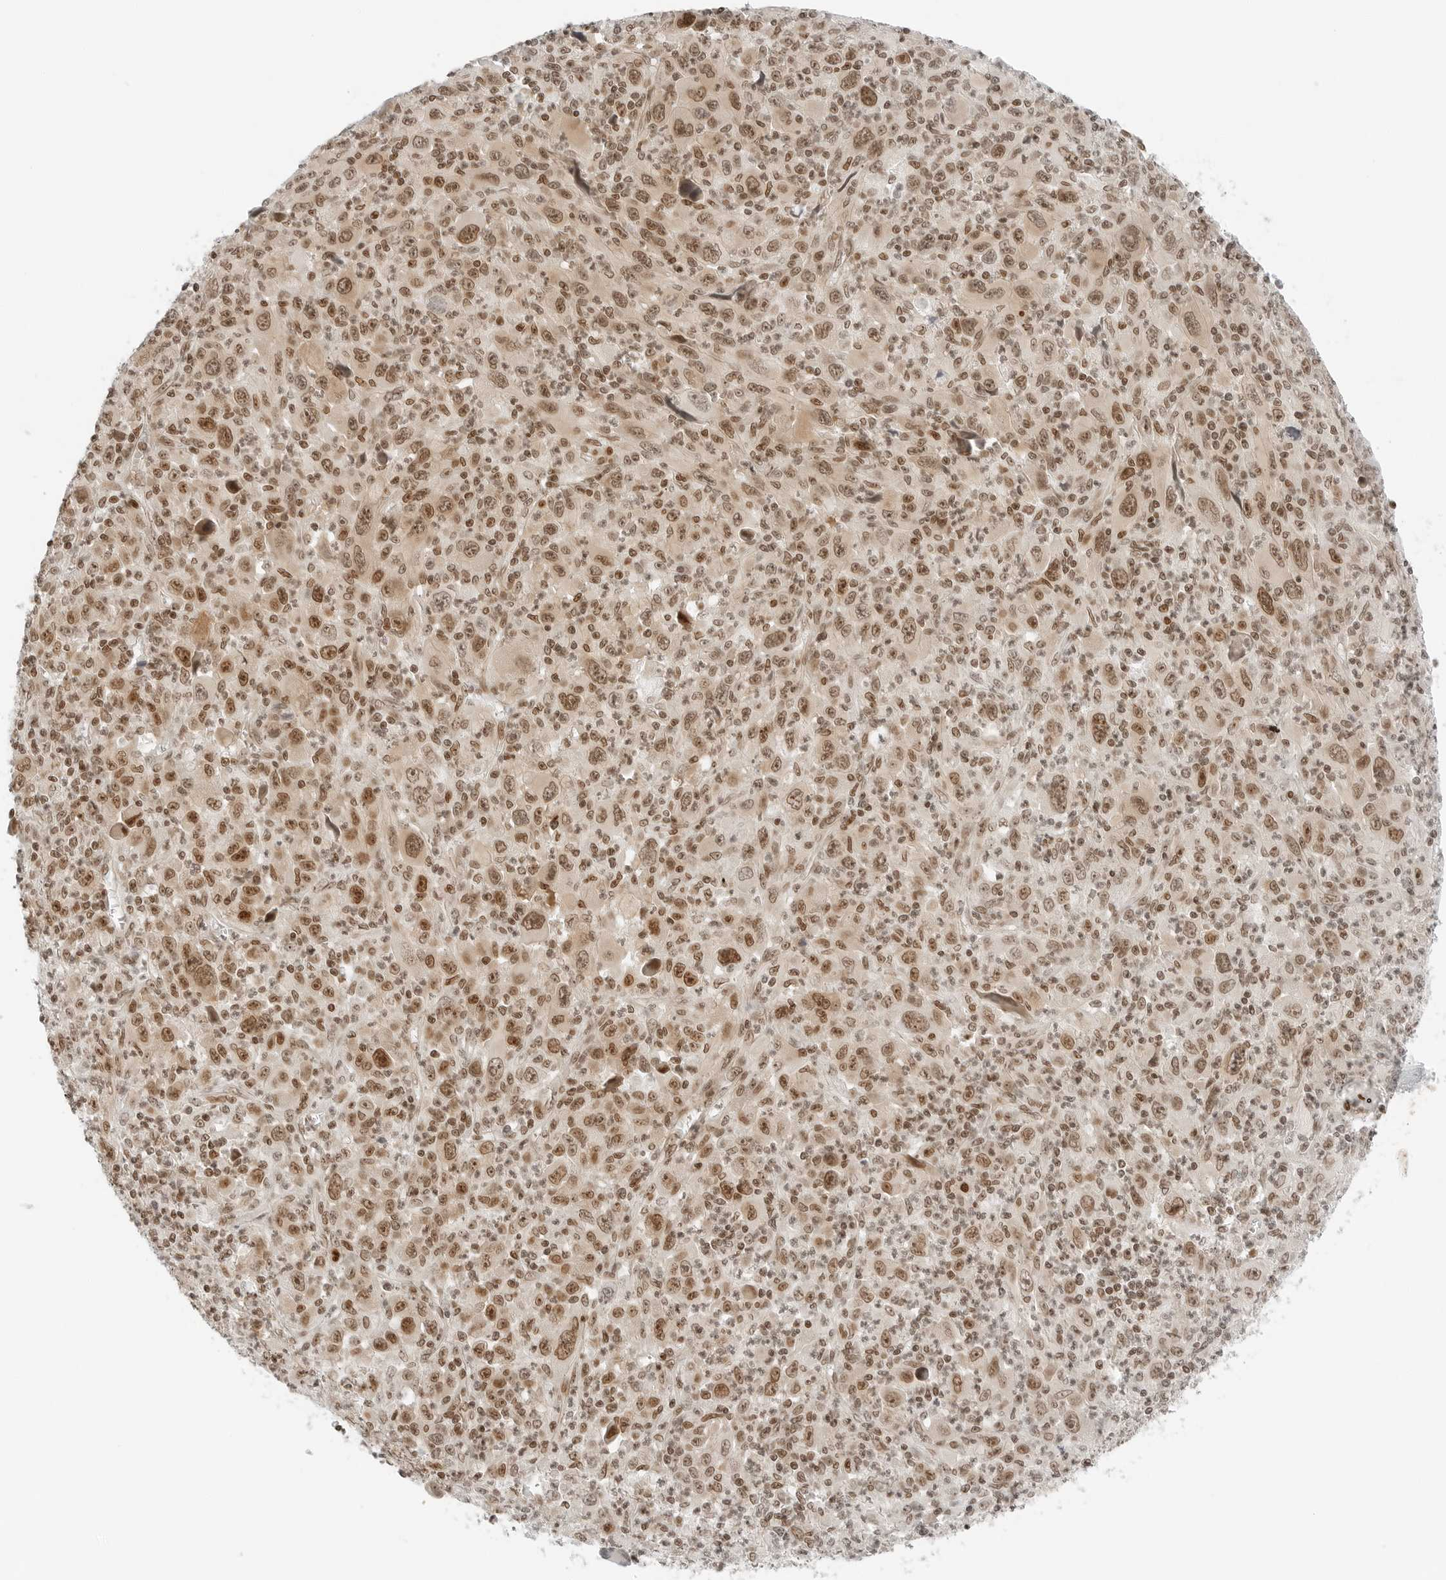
{"staining": {"intensity": "moderate", "quantity": ">75%", "location": "cytoplasmic/membranous,nuclear"}, "tissue": "melanoma", "cell_type": "Tumor cells", "image_type": "cancer", "snomed": [{"axis": "morphology", "description": "Malignant melanoma, Metastatic site"}, {"axis": "topography", "description": "Skin"}], "caption": "Malignant melanoma (metastatic site) stained with IHC reveals moderate cytoplasmic/membranous and nuclear expression in about >75% of tumor cells.", "gene": "CRTC2", "patient": {"sex": "female", "age": 56}}